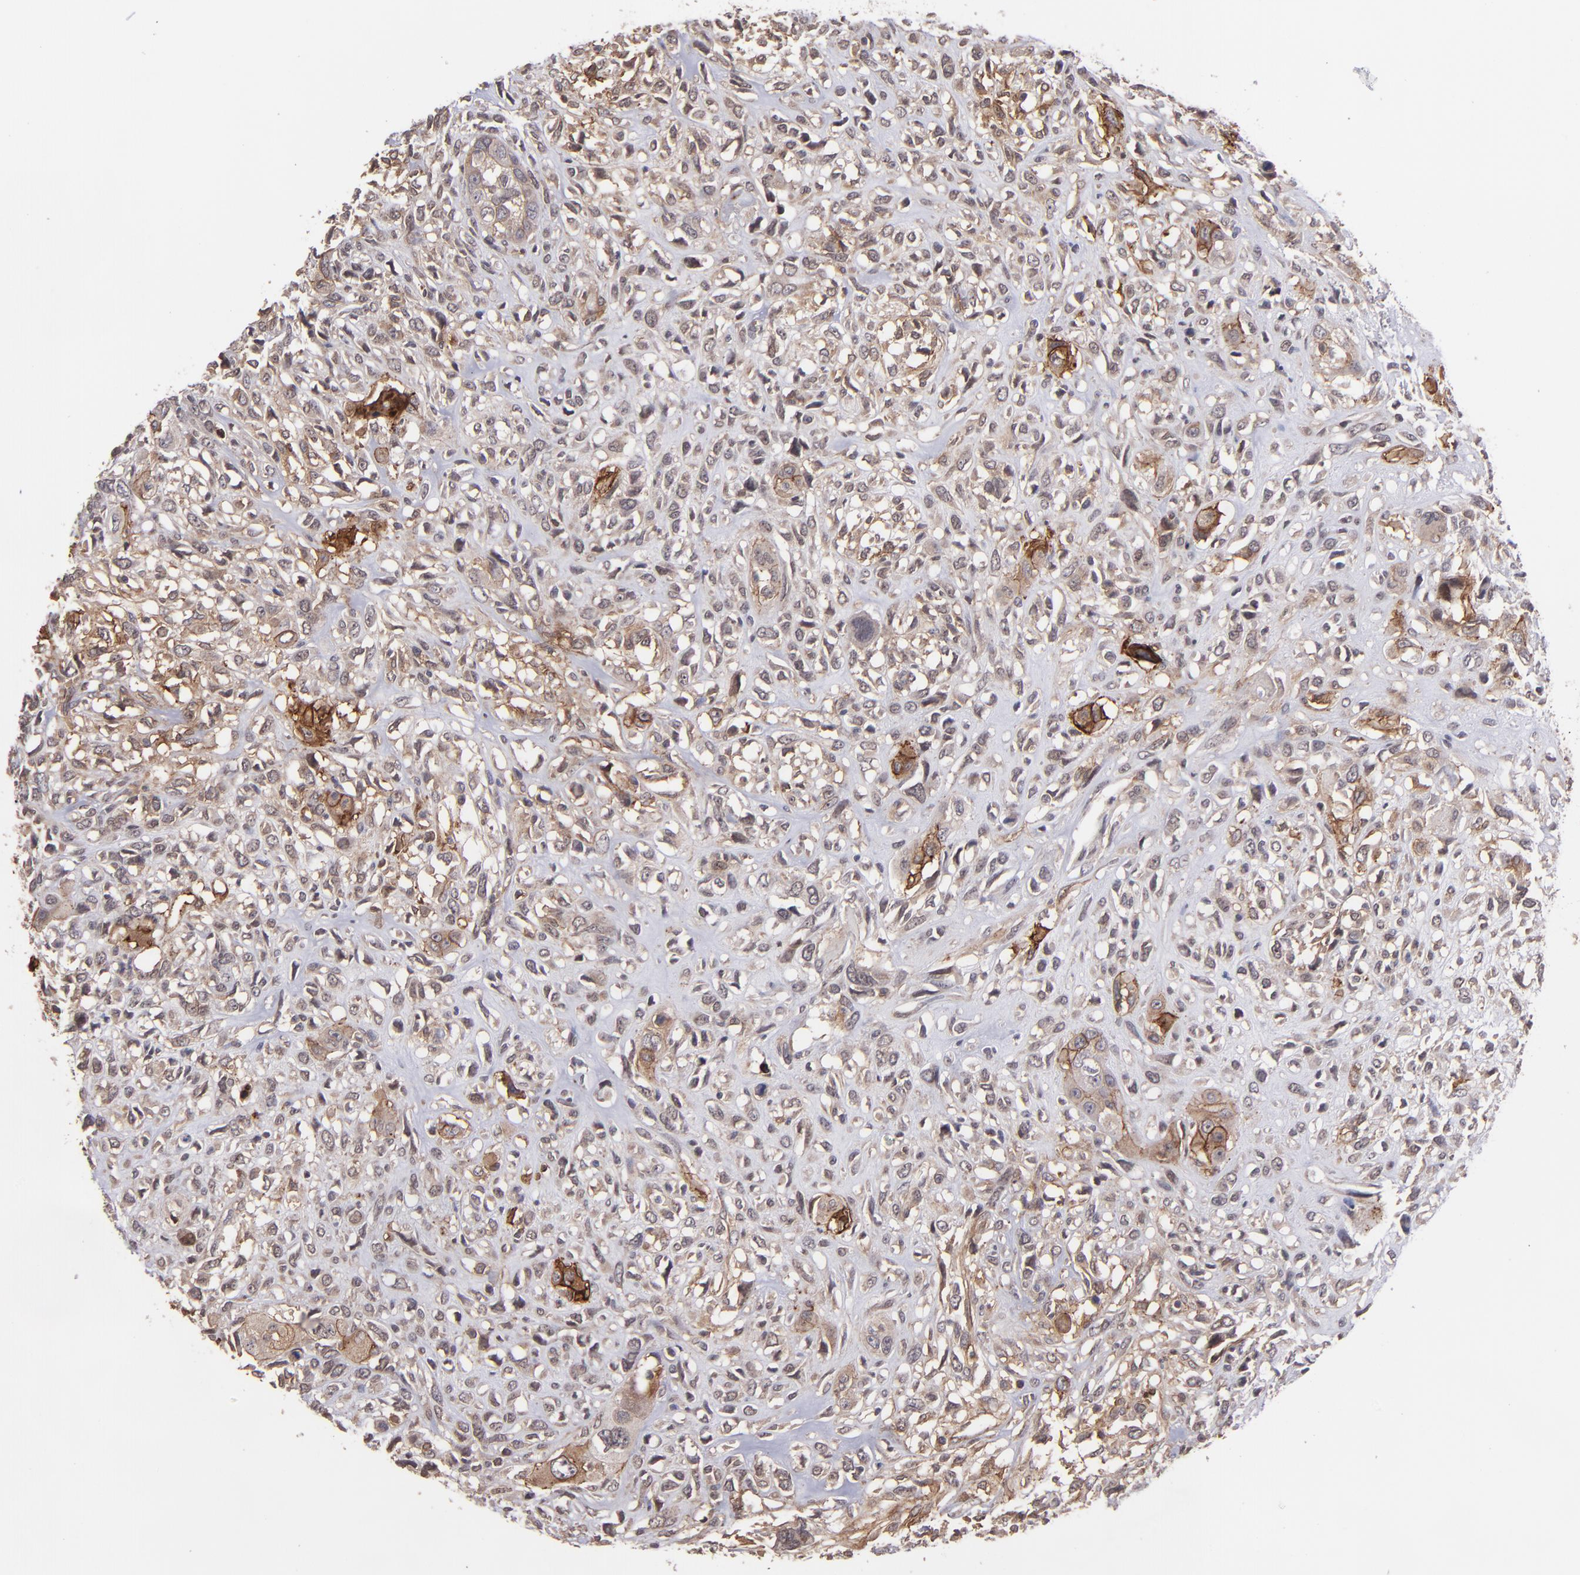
{"staining": {"intensity": "moderate", "quantity": "25%-75%", "location": "cytoplasmic/membranous"}, "tissue": "head and neck cancer", "cell_type": "Tumor cells", "image_type": "cancer", "snomed": [{"axis": "morphology", "description": "Neoplasm, malignant, NOS"}, {"axis": "topography", "description": "Salivary gland"}, {"axis": "topography", "description": "Head-Neck"}], "caption": "A high-resolution photomicrograph shows immunohistochemistry staining of head and neck malignant neoplasm, which exhibits moderate cytoplasmic/membranous positivity in approximately 25%-75% of tumor cells.", "gene": "ICAM1", "patient": {"sex": "male", "age": 43}}